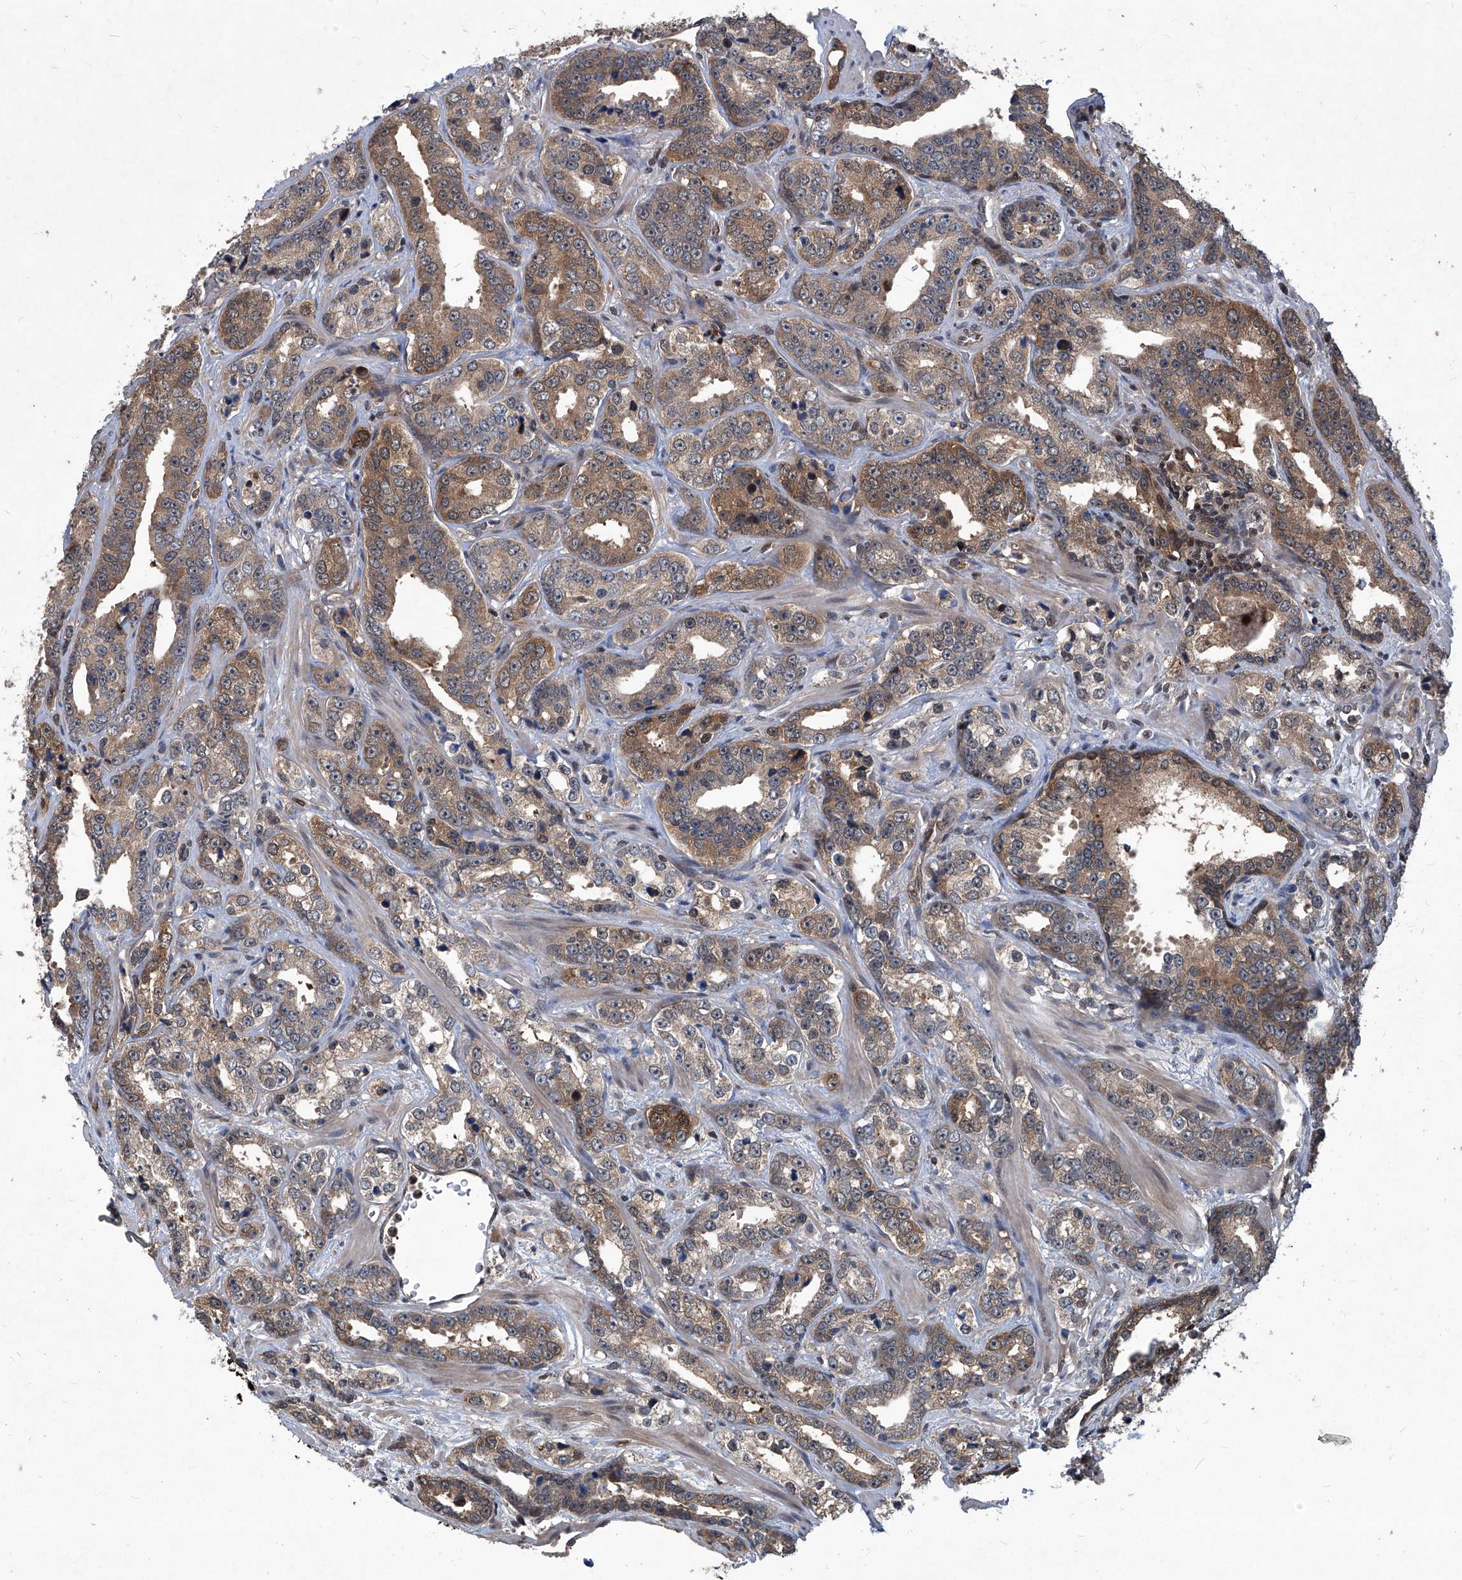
{"staining": {"intensity": "moderate", "quantity": ">75%", "location": "cytoplasmic/membranous"}, "tissue": "prostate cancer", "cell_type": "Tumor cells", "image_type": "cancer", "snomed": [{"axis": "morphology", "description": "Adenocarcinoma, High grade"}, {"axis": "topography", "description": "Prostate"}], "caption": "This is a histology image of immunohistochemistry staining of high-grade adenocarcinoma (prostate), which shows moderate positivity in the cytoplasmic/membranous of tumor cells.", "gene": "PSMB1", "patient": {"sex": "male", "age": 62}}